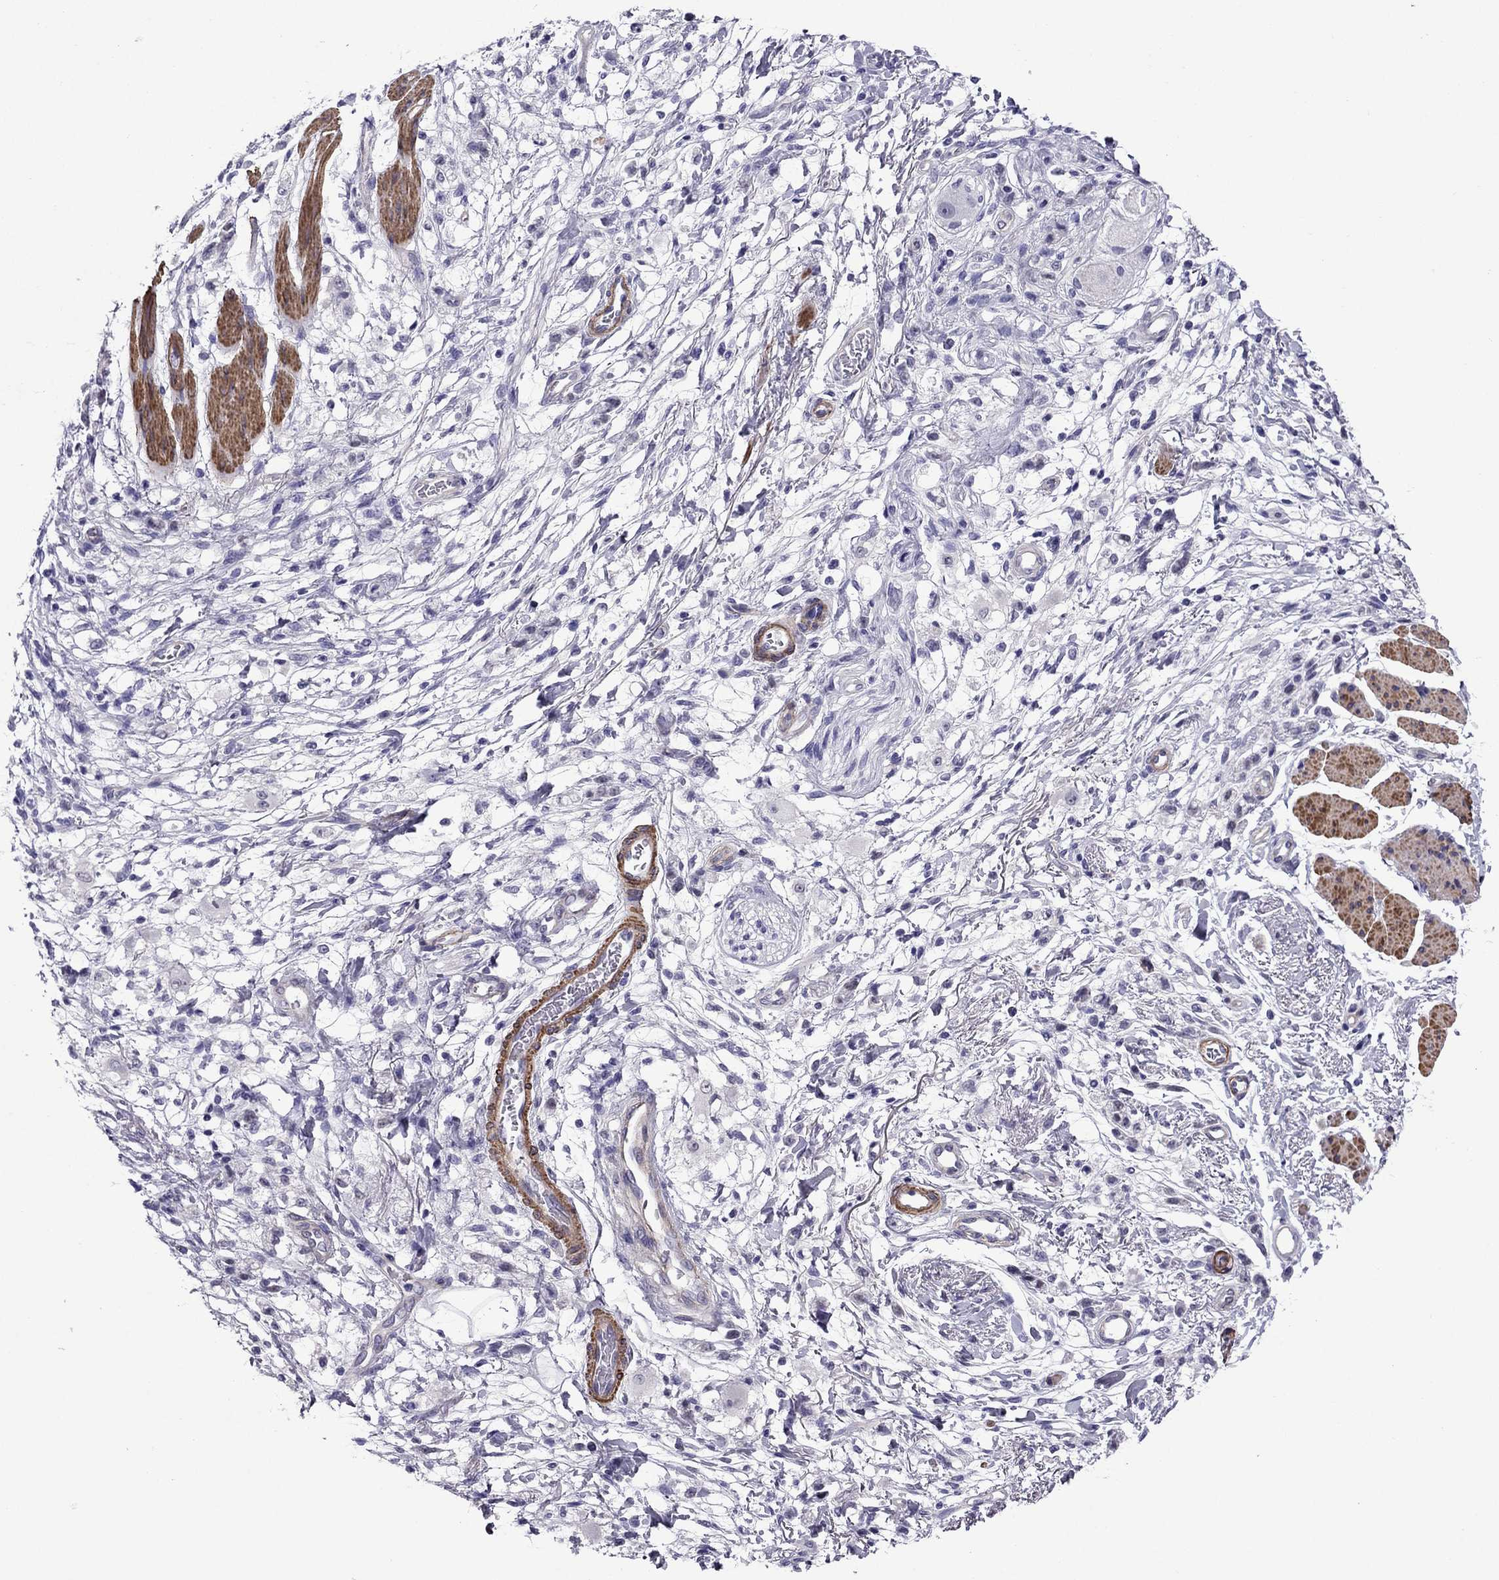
{"staining": {"intensity": "negative", "quantity": "none", "location": "none"}, "tissue": "stomach cancer", "cell_type": "Tumor cells", "image_type": "cancer", "snomed": [{"axis": "morphology", "description": "Adenocarcinoma, NOS"}, {"axis": "topography", "description": "Stomach"}], "caption": "DAB immunohistochemical staining of human stomach adenocarcinoma reveals no significant staining in tumor cells. (Stains: DAB (3,3'-diaminobenzidine) IHC with hematoxylin counter stain, Microscopy: brightfield microscopy at high magnification).", "gene": "CHRNA5", "patient": {"sex": "female", "age": 60}}